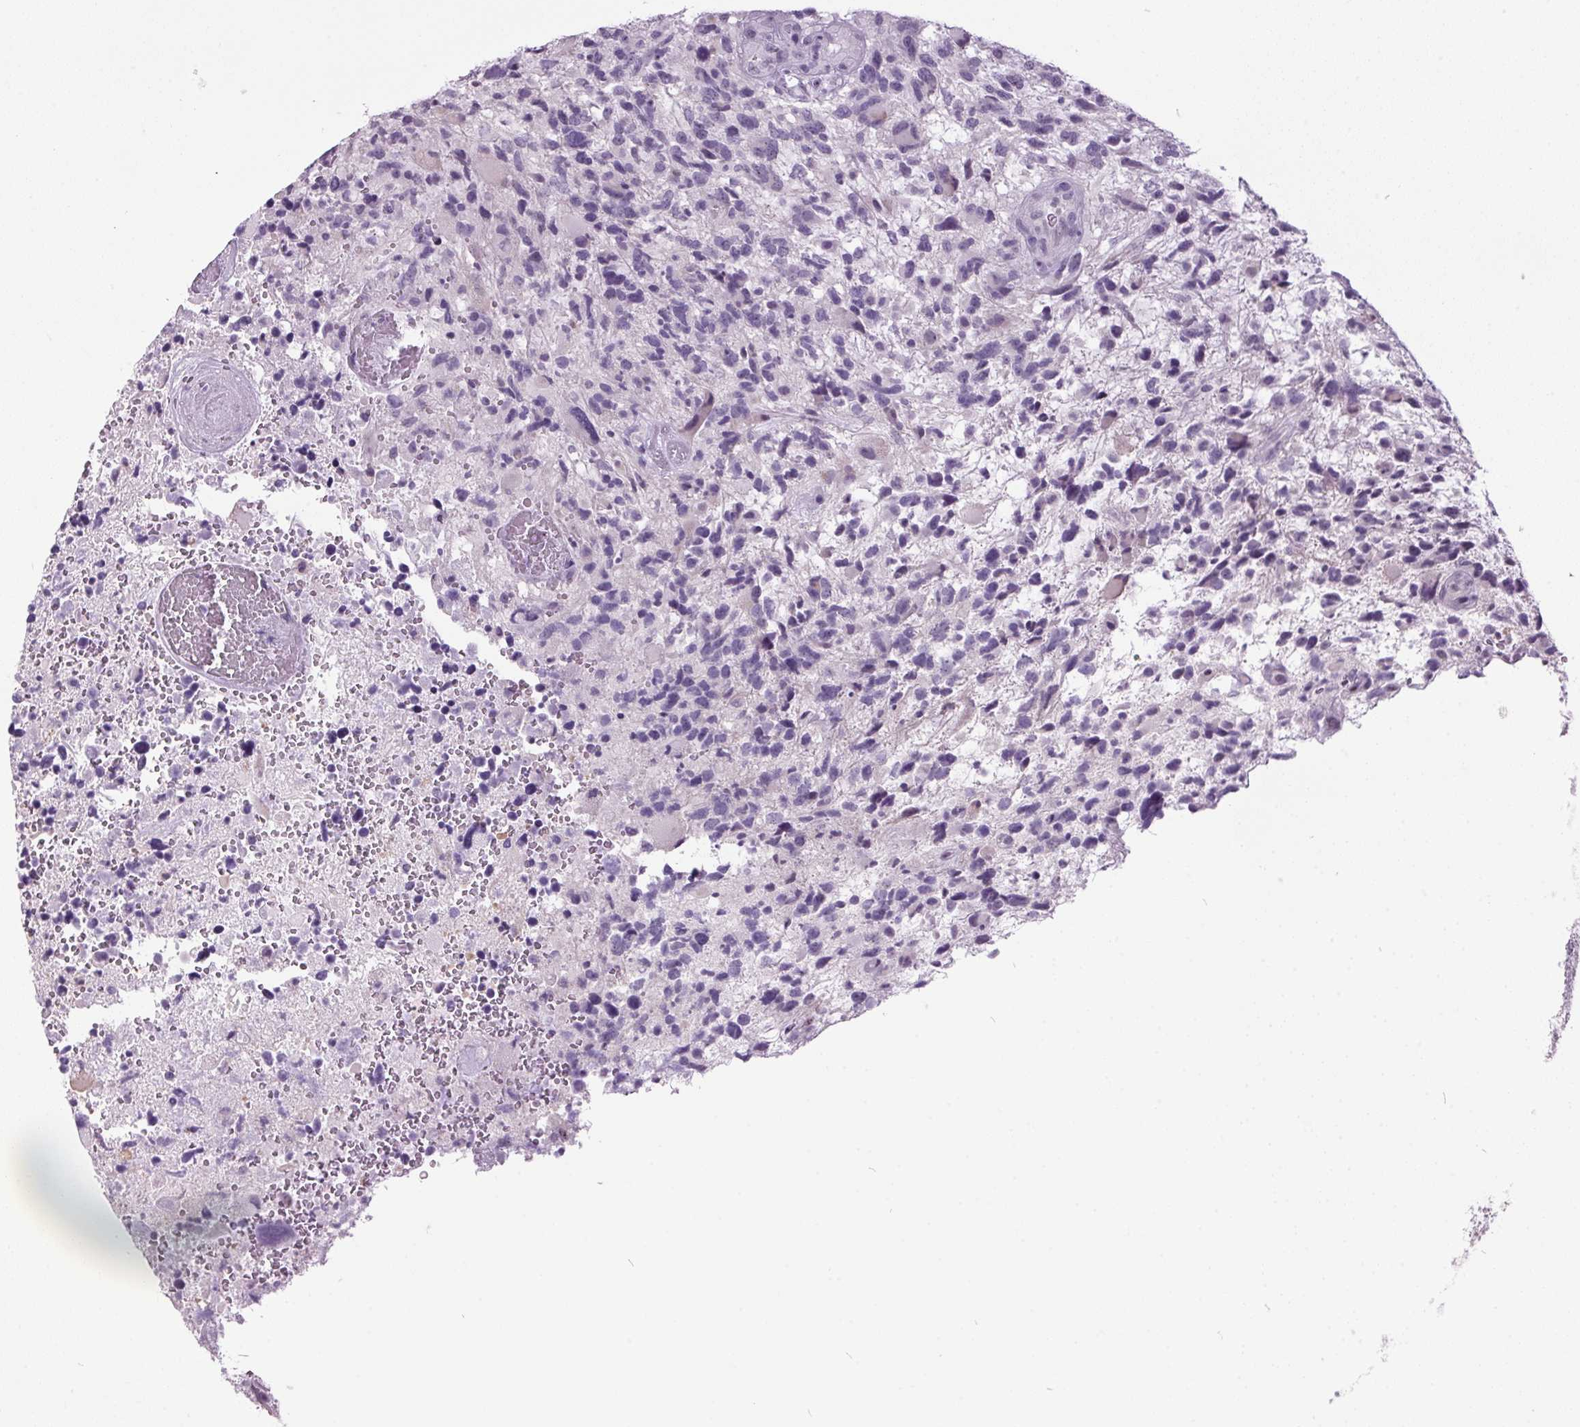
{"staining": {"intensity": "negative", "quantity": "none", "location": "none"}, "tissue": "glioma", "cell_type": "Tumor cells", "image_type": "cancer", "snomed": [{"axis": "morphology", "description": "Glioma, malignant, High grade"}, {"axis": "topography", "description": "Brain"}], "caption": "The image displays no significant expression in tumor cells of high-grade glioma (malignant).", "gene": "ODAD2", "patient": {"sex": "female", "age": 71}}